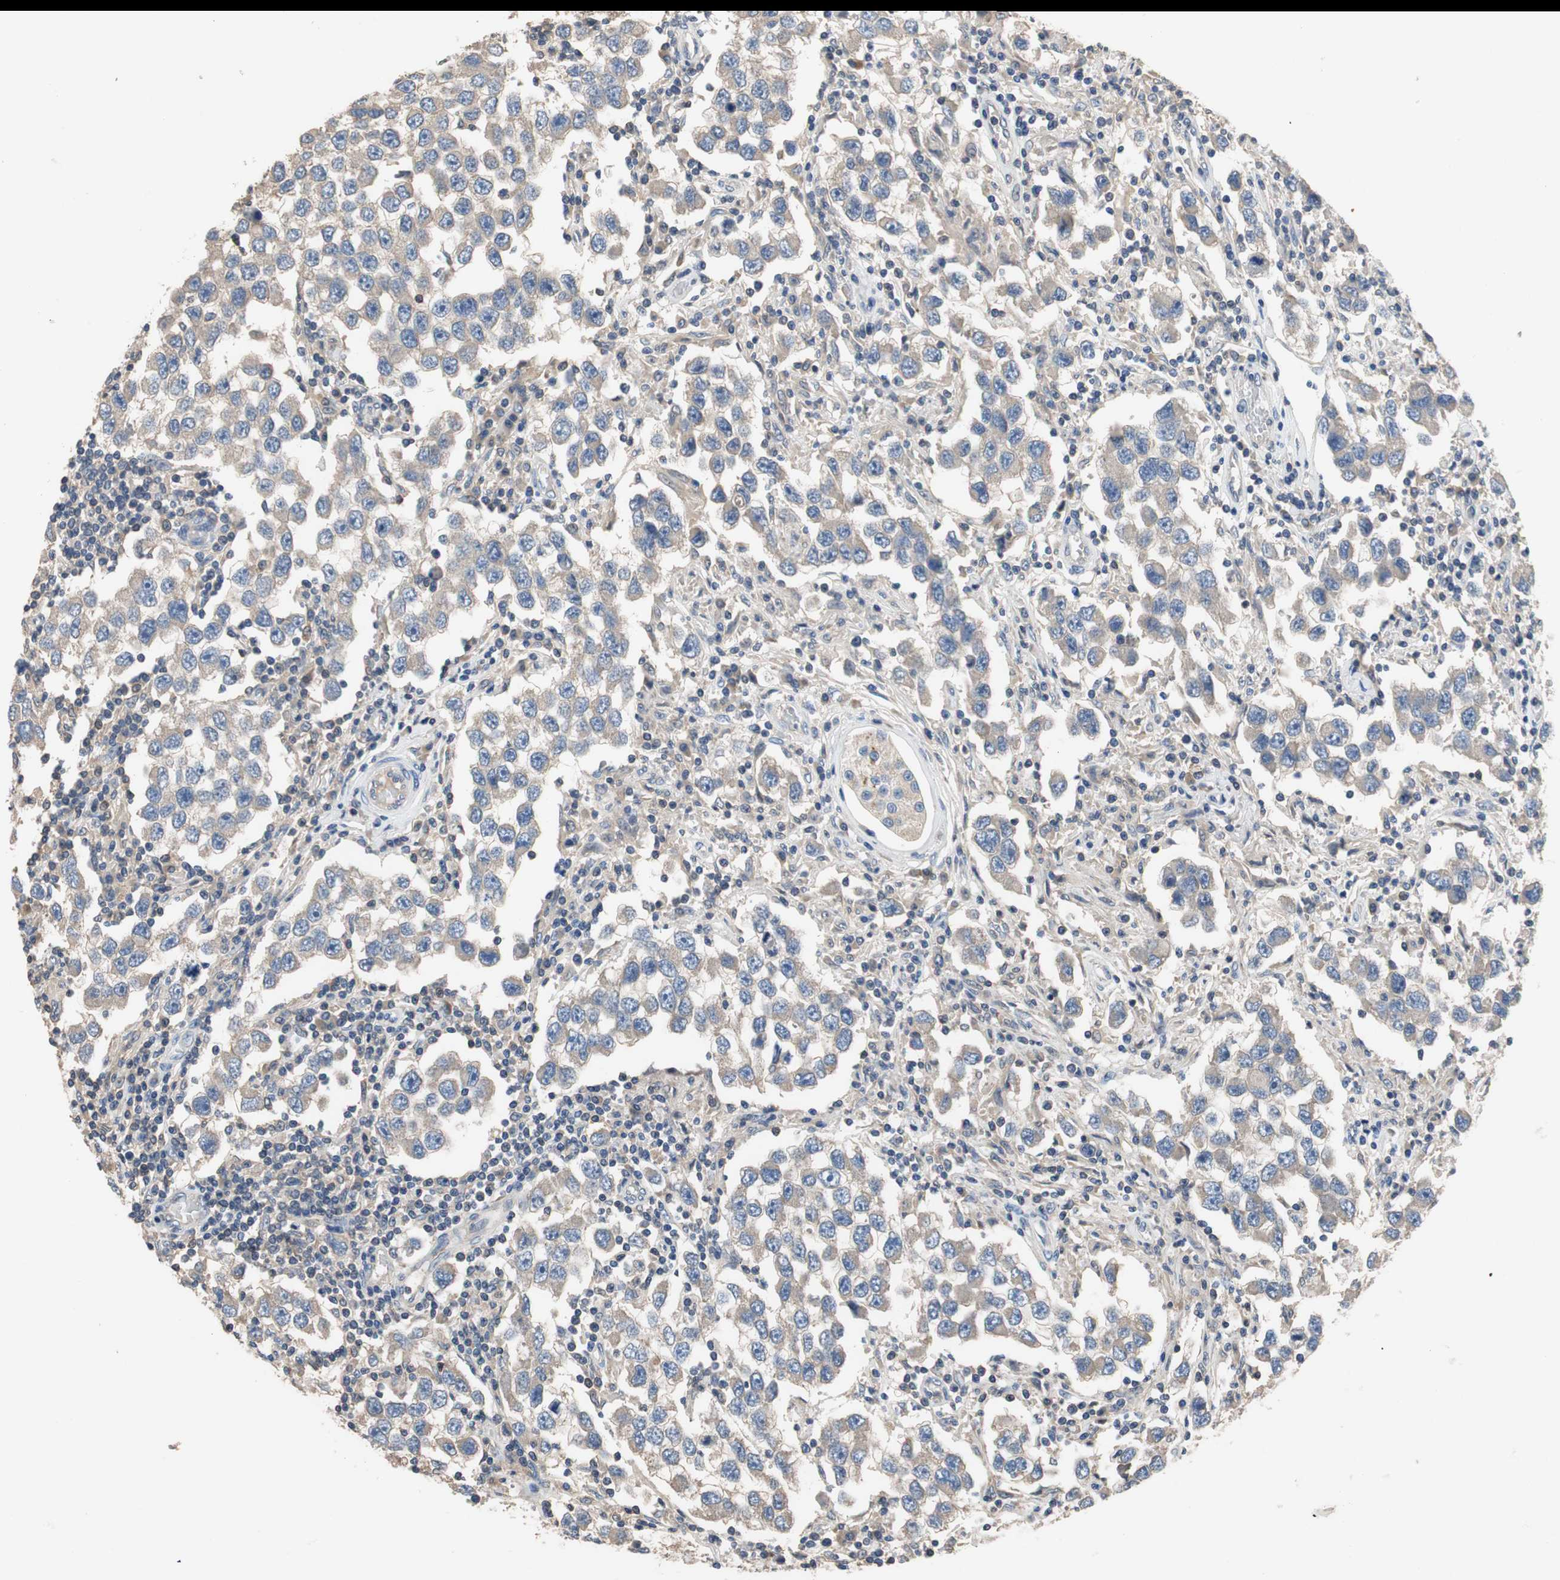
{"staining": {"intensity": "weak", "quantity": ">75%", "location": "cytoplasmic/membranous"}, "tissue": "testis cancer", "cell_type": "Tumor cells", "image_type": "cancer", "snomed": [{"axis": "morphology", "description": "Carcinoma, Embryonal, NOS"}, {"axis": "topography", "description": "Testis"}], "caption": "A brown stain highlights weak cytoplasmic/membranous staining of a protein in human testis cancer (embryonal carcinoma) tumor cells.", "gene": "ADAP1", "patient": {"sex": "male", "age": 21}}